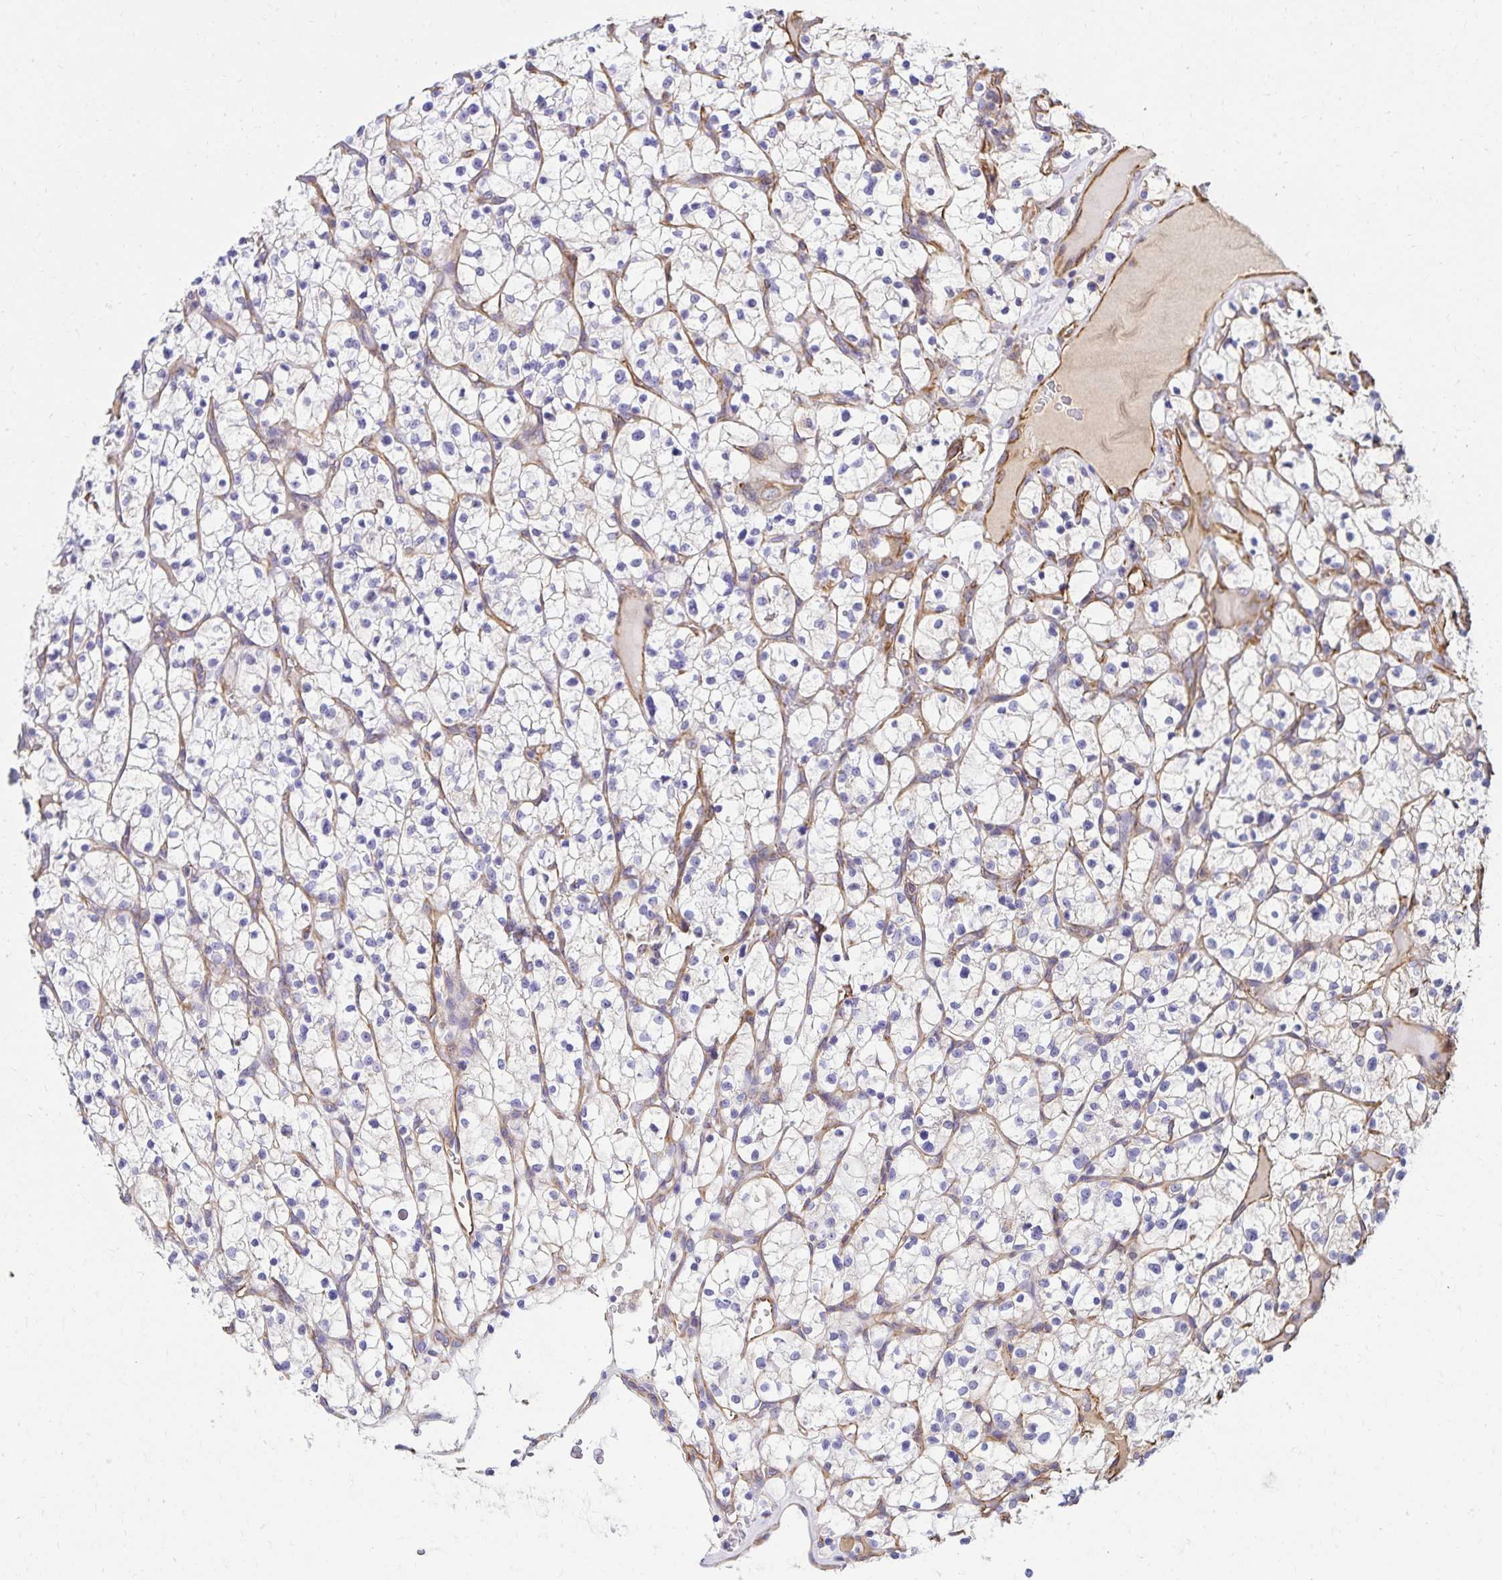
{"staining": {"intensity": "negative", "quantity": "none", "location": "none"}, "tissue": "renal cancer", "cell_type": "Tumor cells", "image_type": "cancer", "snomed": [{"axis": "morphology", "description": "Adenocarcinoma, NOS"}, {"axis": "topography", "description": "Kidney"}], "caption": "The histopathology image shows no staining of tumor cells in adenocarcinoma (renal).", "gene": "TRPV6", "patient": {"sex": "female", "age": 64}}